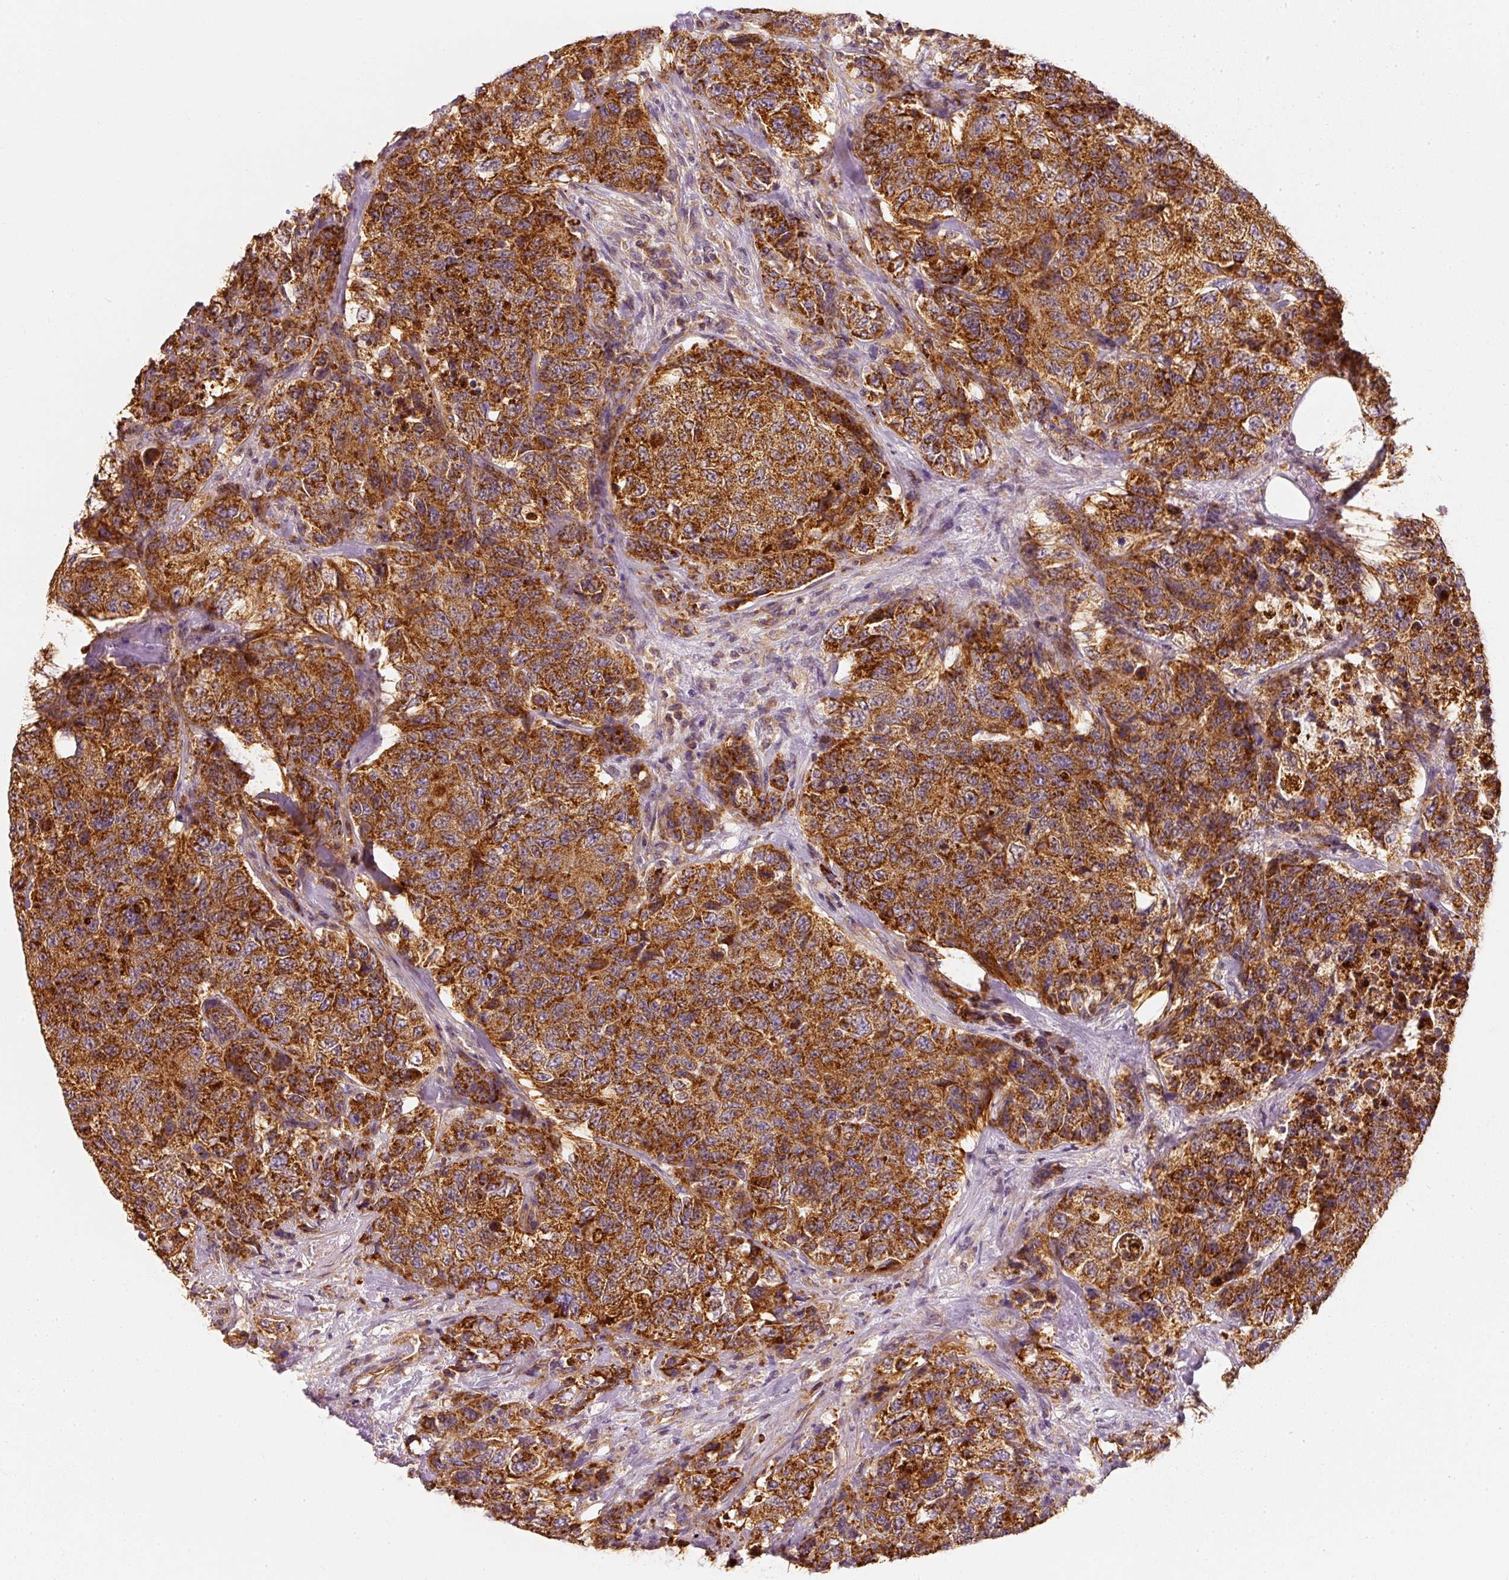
{"staining": {"intensity": "strong", "quantity": ">75%", "location": "cytoplasmic/membranous"}, "tissue": "urothelial cancer", "cell_type": "Tumor cells", "image_type": "cancer", "snomed": [{"axis": "morphology", "description": "Urothelial carcinoma, High grade"}, {"axis": "topography", "description": "Urinary bladder"}], "caption": "Immunohistochemical staining of urothelial cancer reveals high levels of strong cytoplasmic/membranous protein positivity in about >75% of tumor cells.", "gene": "TOMM40", "patient": {"sex": "female", "age": 78}}